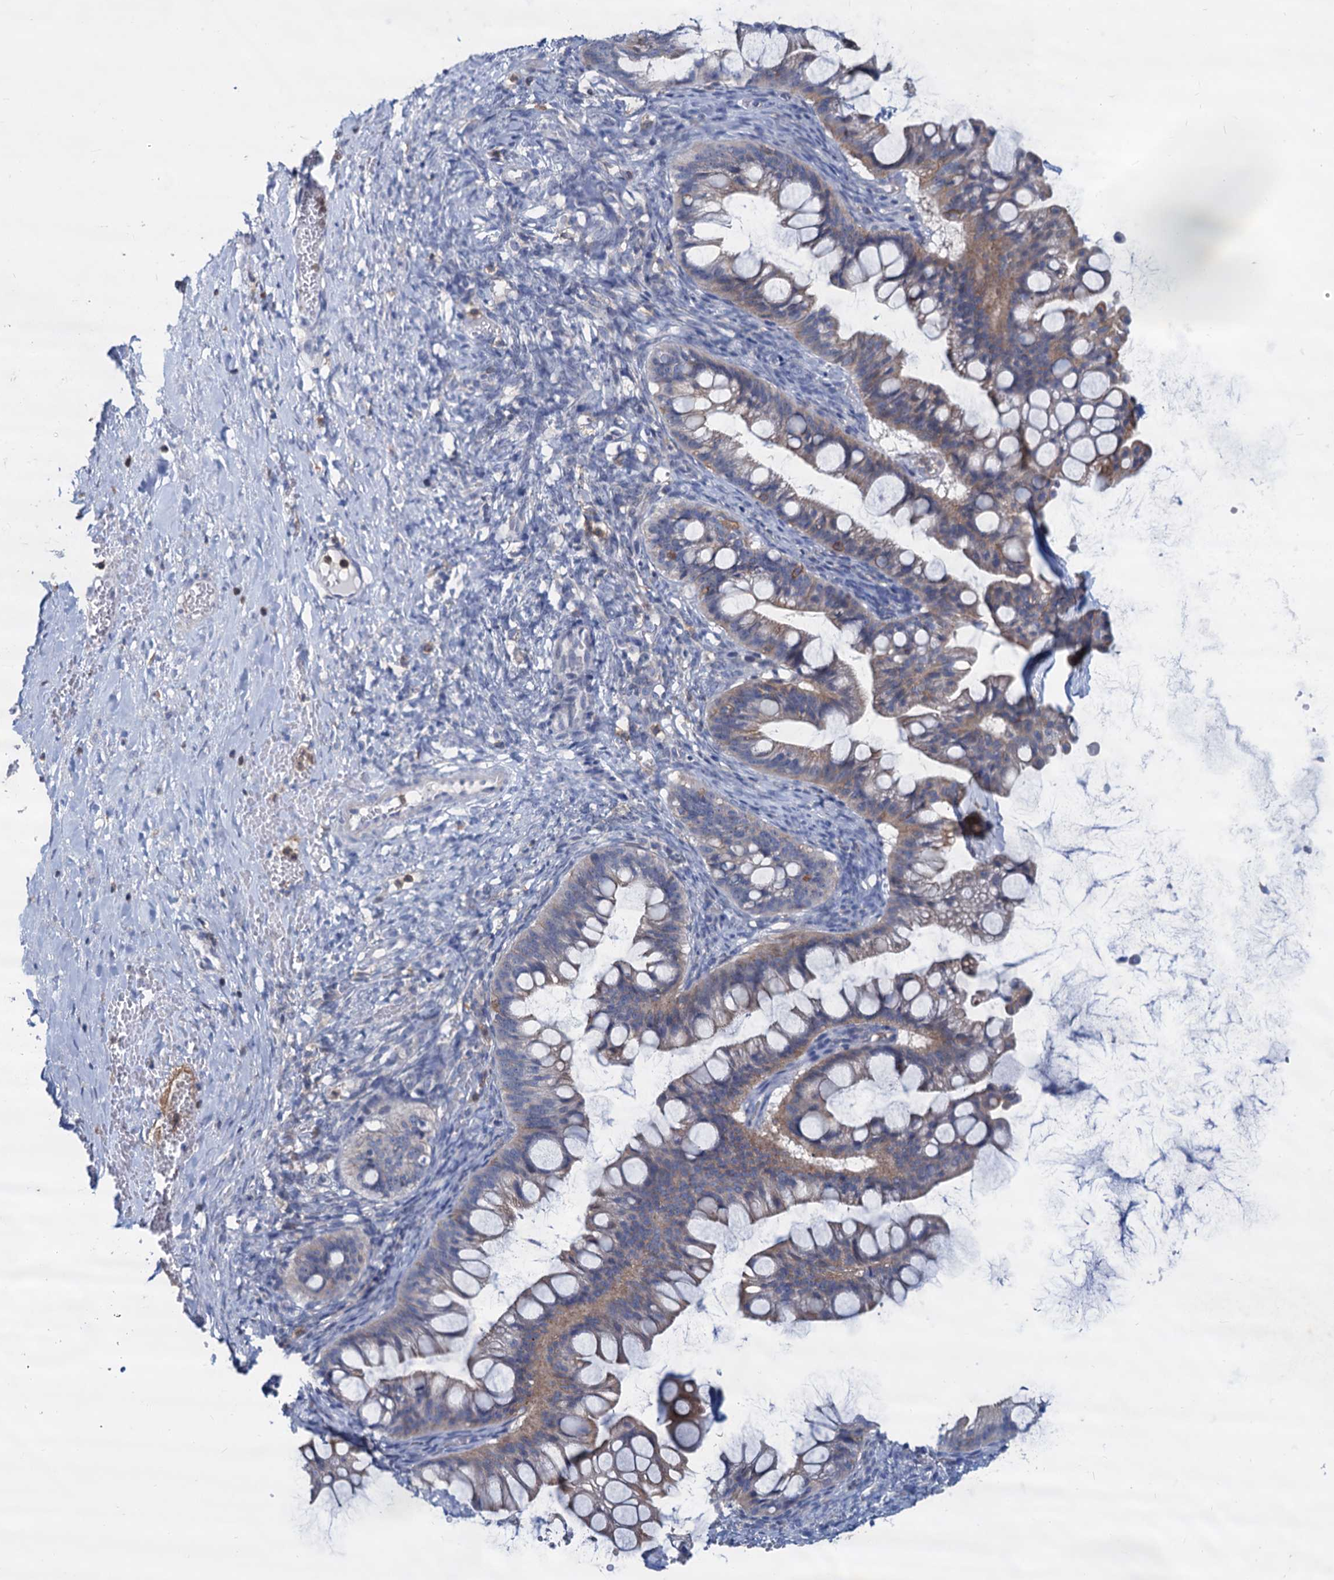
{"staining": {"intensity": "weak", "quantity": "25%-75%", "location": "cytoplasmic/membranous"}, "tissue": "ovarian cancer", "cell_type": "Tumor cells", "image_type": "cancer", "snomed": [{"axis": "morphology", "description": "Cystadenocarcinoma, mucinous, NOS"}, {"axis": "topography", "description": "Ovary"}], "caption": "Ovarian cancer stained for a protein demonstrates weak cytoplasmic/membranous positivity in tumor cells.", "gene": "LRCH4", "patient": {"sex": "female", "age": 73}}